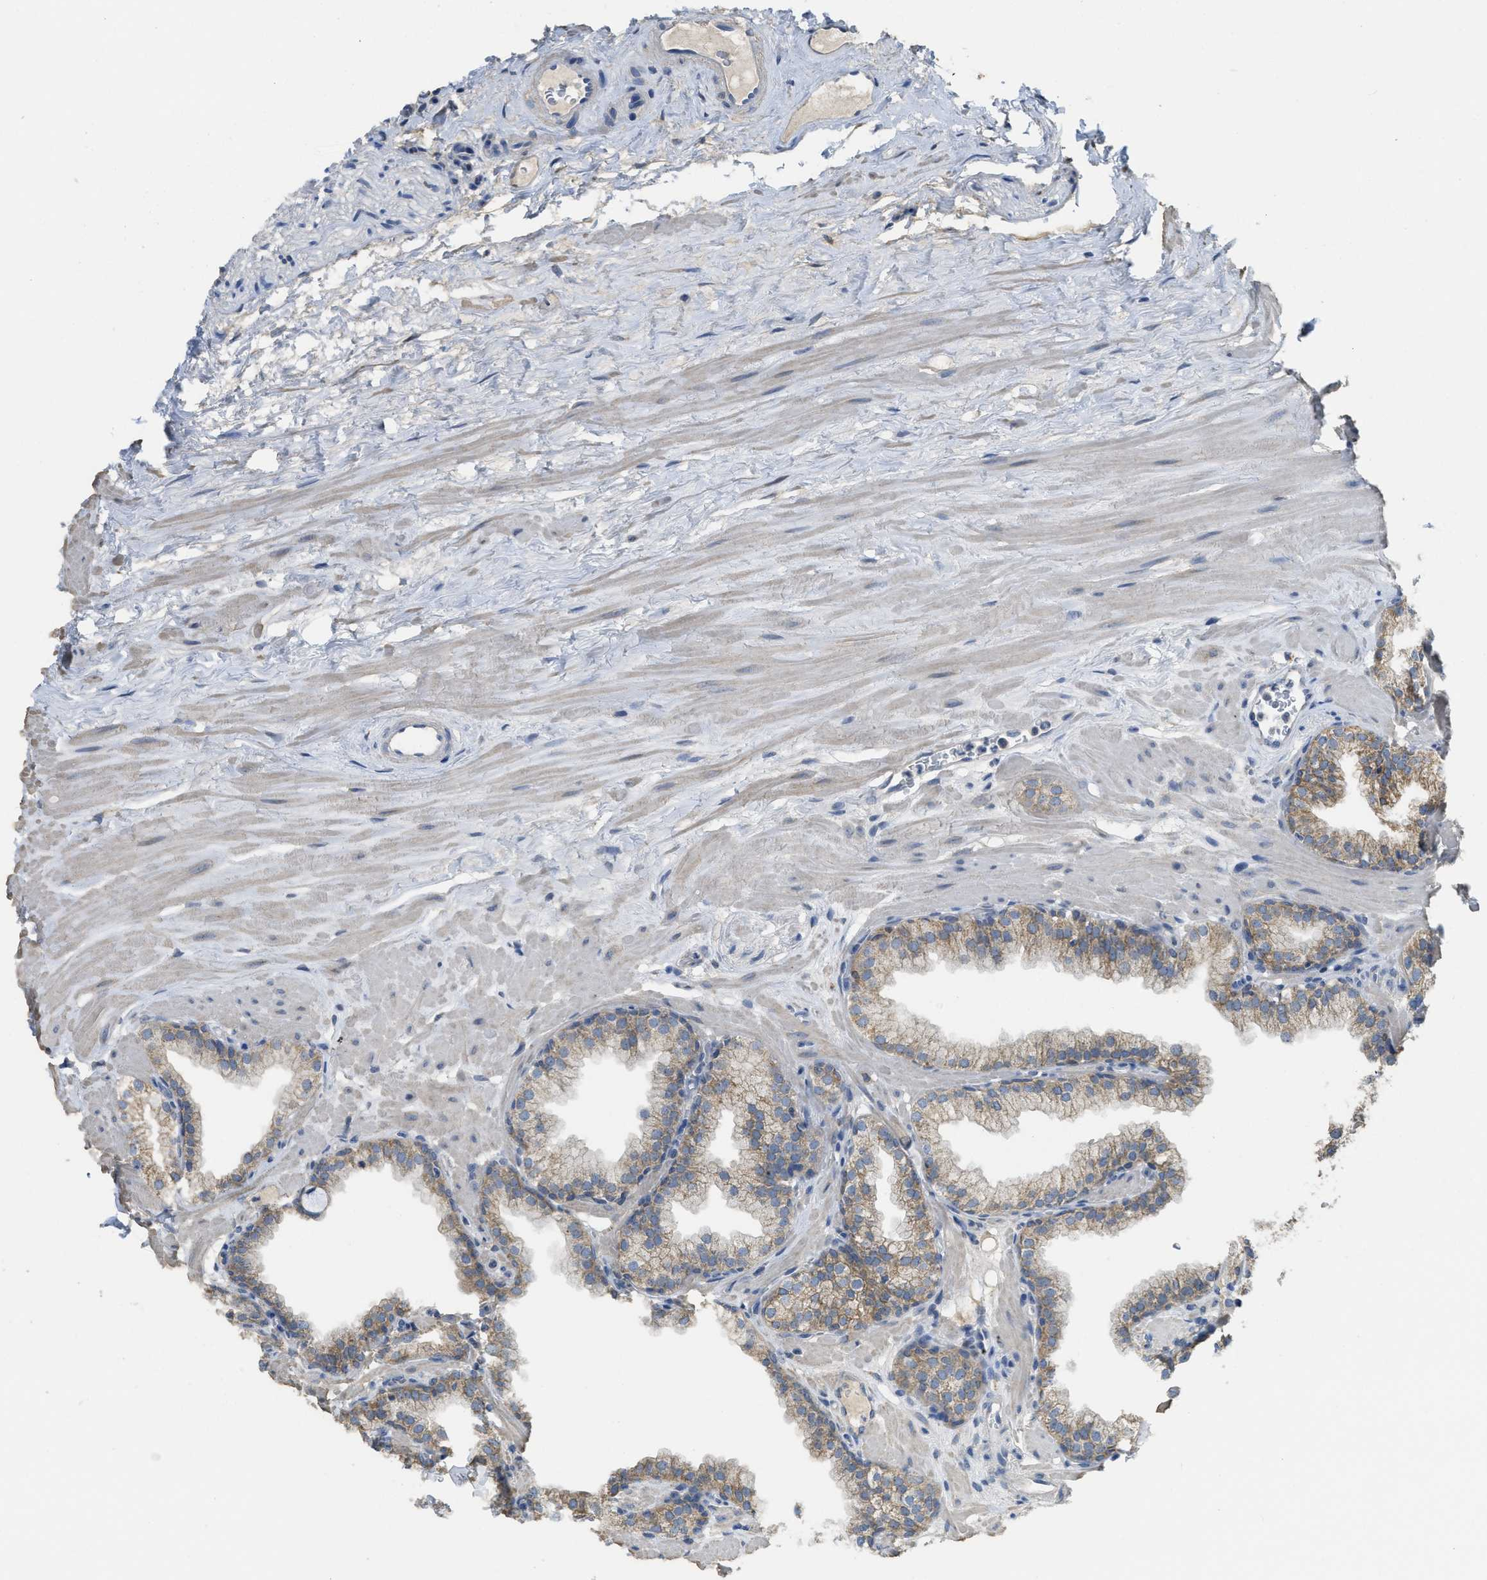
{"staining": {"intensity": "moderate", "quantity": ">75%", "location": "cytoplasmic/membranous"}, "tissue": "prostate", "cell_type": "Glandular cells", "image_type": "normal", "snomed": [{"axis": "morphology", "description": "Normal tissue, NOS"}, {"axis": "morphology", "description": "Urothelial carcinoma, Low grade"}, {"axis": "topography", "description": "Urinary bladder"}, {"axis": "topography", "description": "Prostate"}], "caption": "Prostate stained with IHC reveals moderate cytoplasmic/membranous expression in approximately >75% of glandular cells. The protein of interest is stained brown, and the nuclei are stained in blue (DAB IHC with brightfield microscopy, high magnification).", "gene": "SFXN2", "patient": {"sex": "male", "age": 60}}